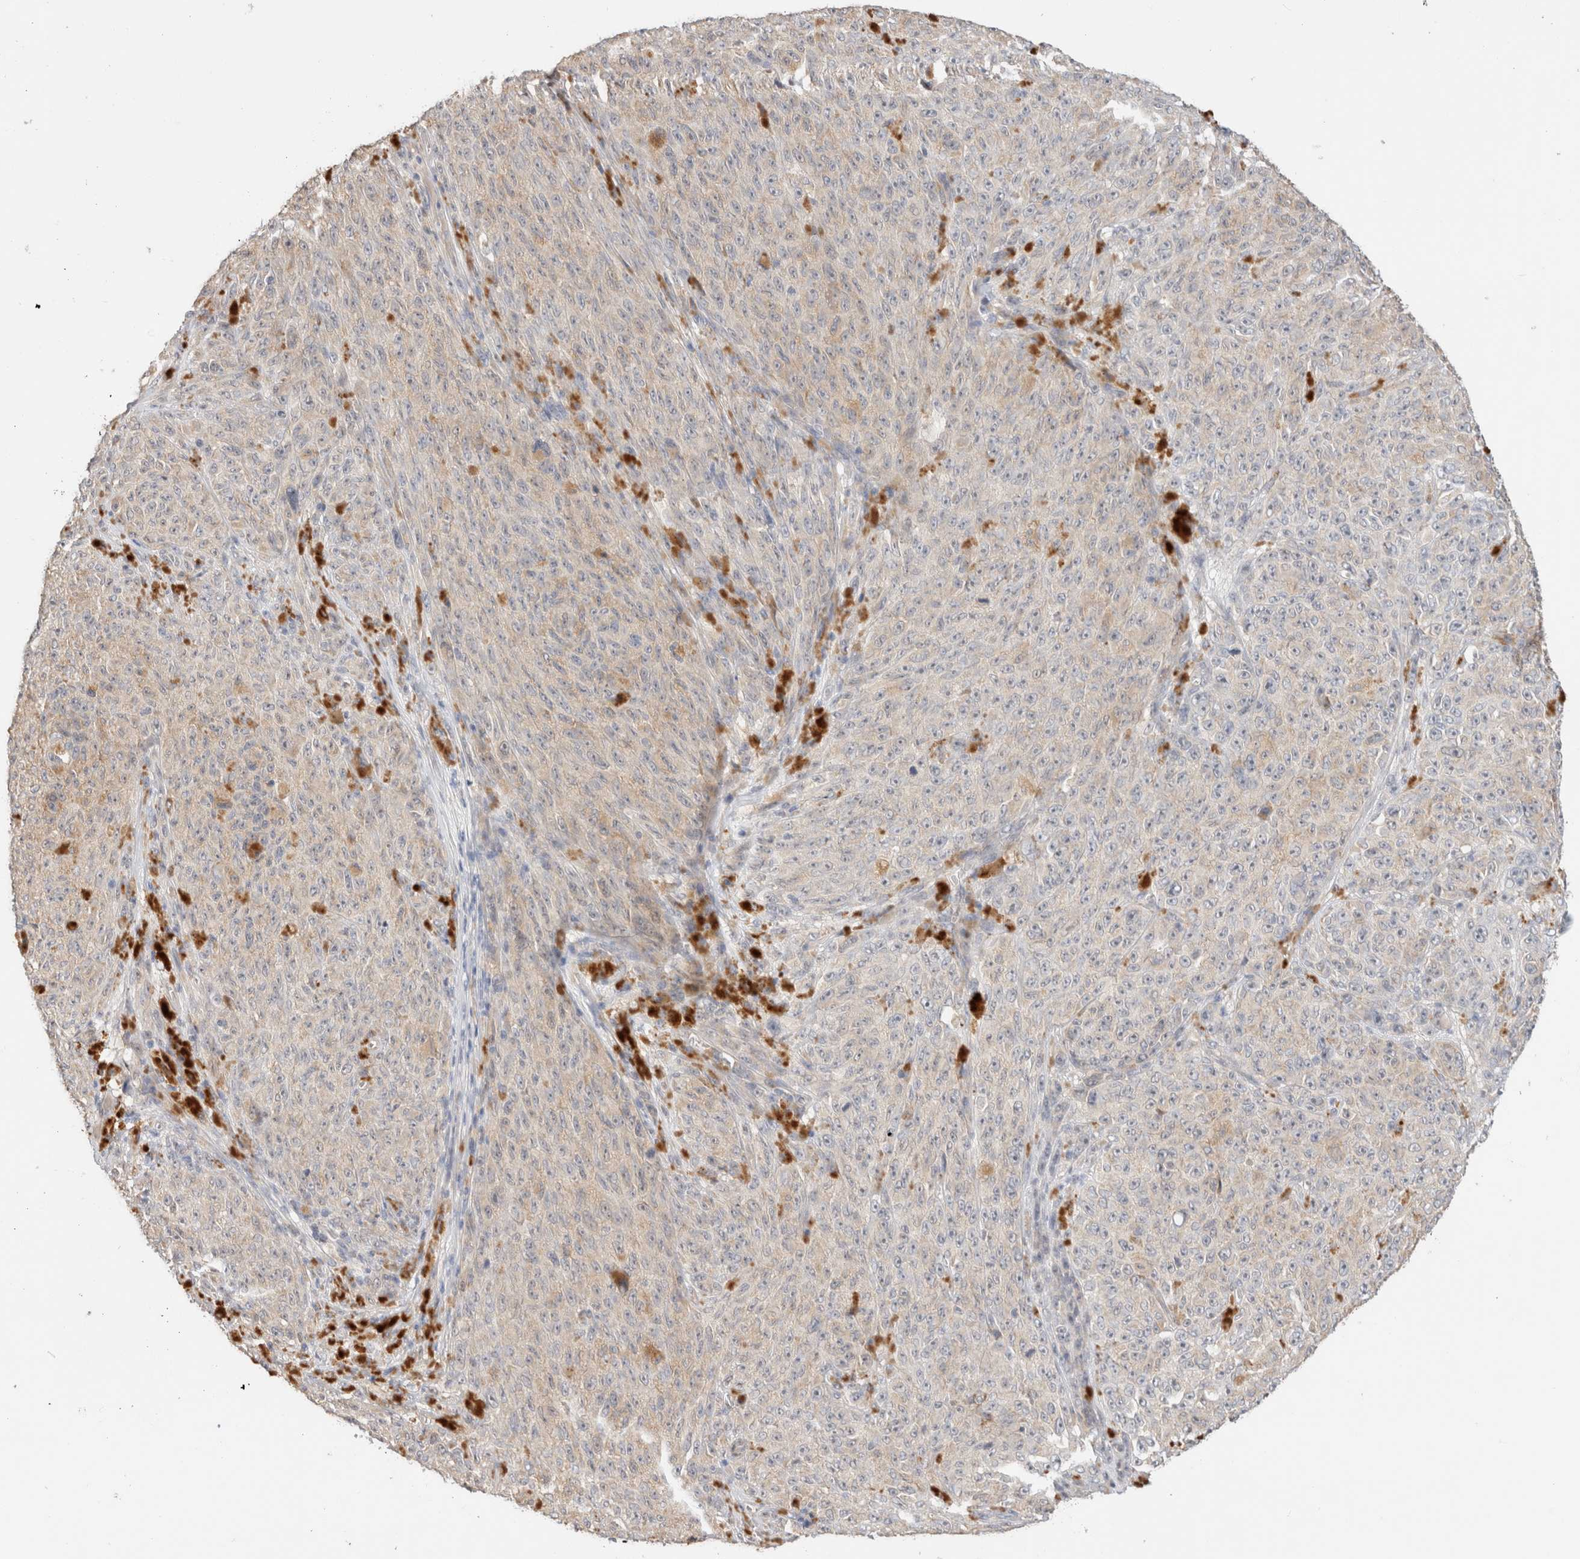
{"staining": {"intensity": "negative", "quantity": "none", "location": "none"}, "tissue": "melanoma", "cell_type": "Tumor cells", "image_type": "cancer", "snomed": [{"axis": "morphology", "description": "Malignant melanoma, NOS"}, {"axis": "topography", "description": "Skin"}], "caption": "Protein analysis of malignant melanoma exhibits no significant expression in tumor cells.", "gene": "CA13", "patient": {"sex": "female", "age": 82}}